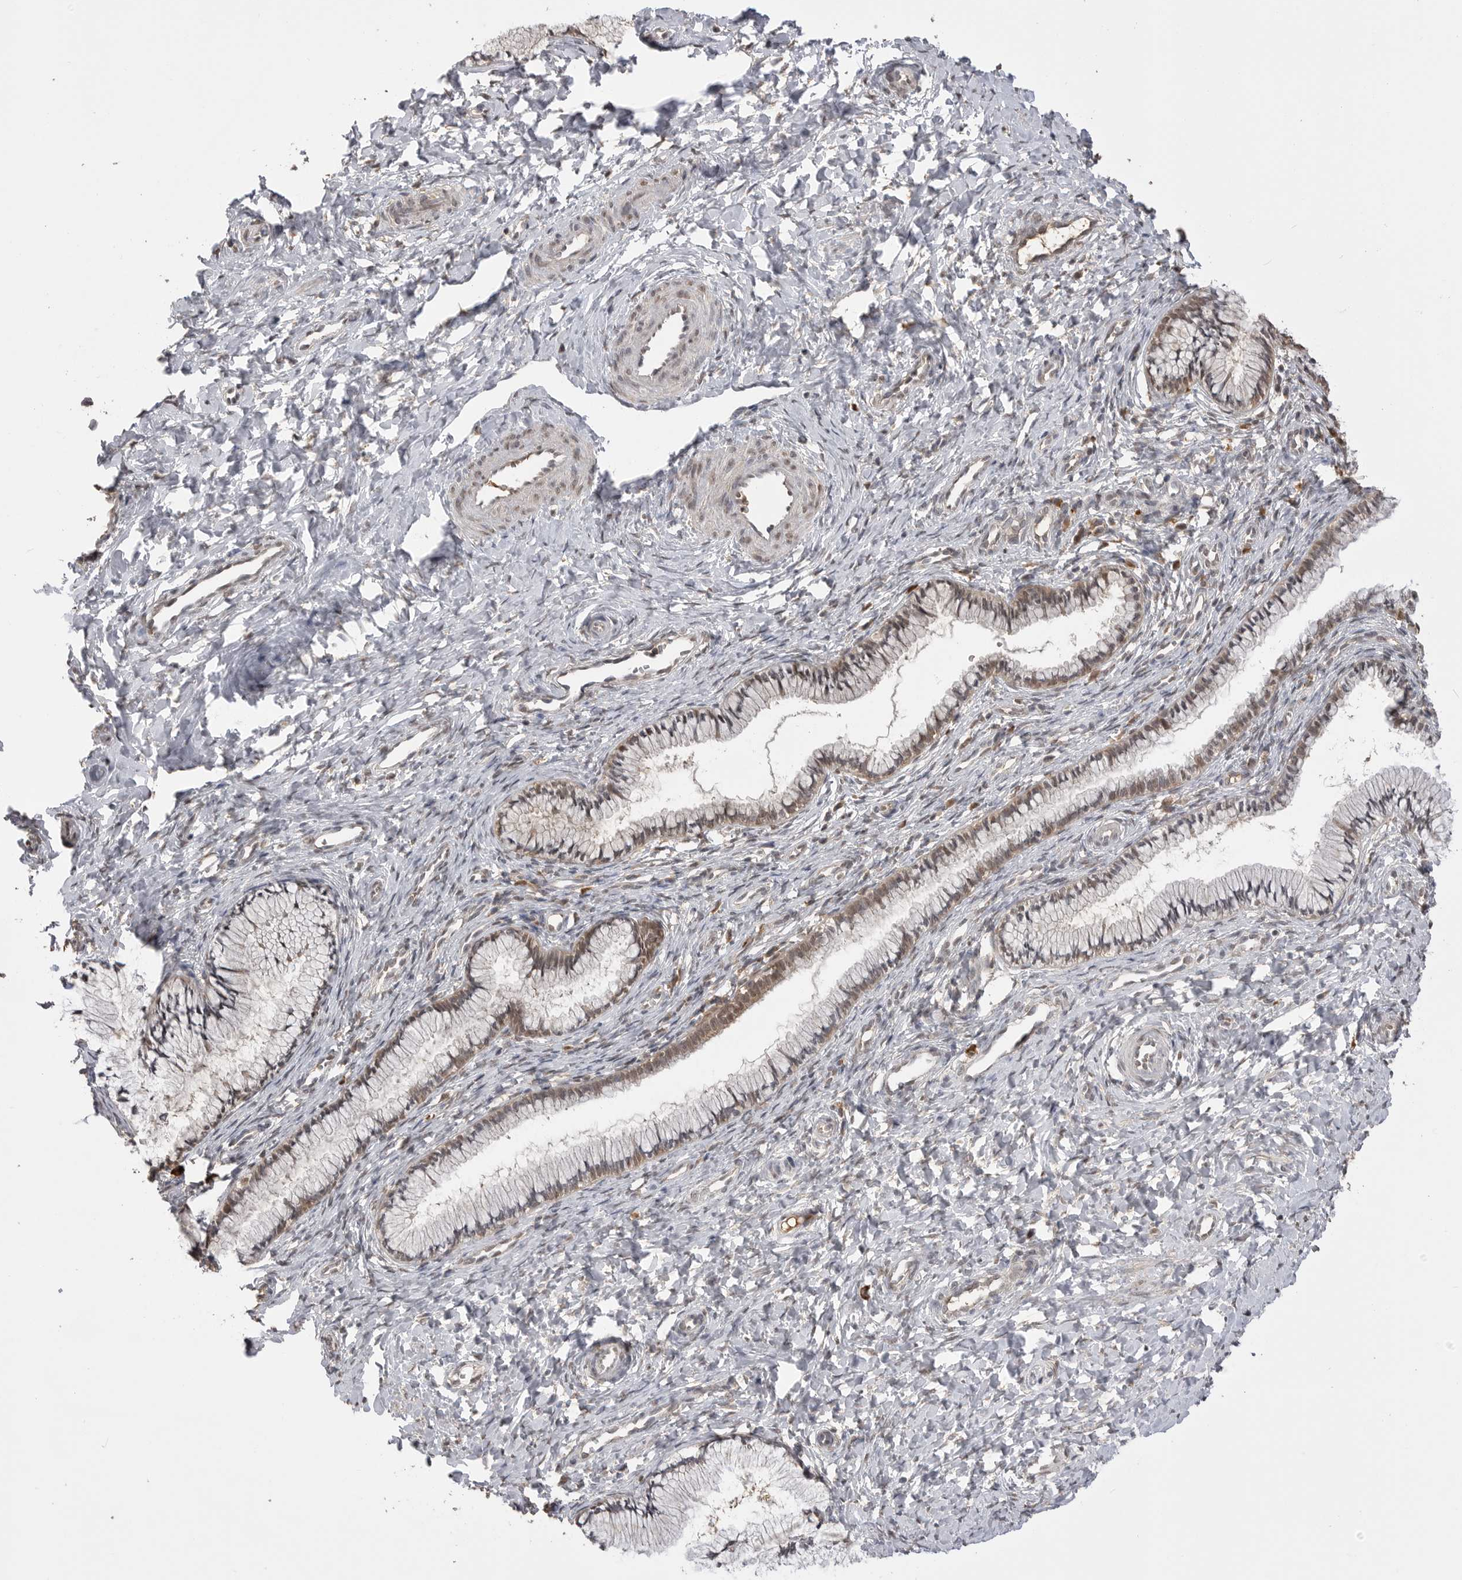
{"staining": {"intensity": "weak", "quantity": "25%-75%", "location": "cytoplasmic/membranous,nuclear"}, "tissue": "cervix", "cell_type": "Glandular cells", "image_type": "normal", "snomed": [{"axis": "morphology", "description": "Normal tissue, NOS"}, {"axis": "topography", "description": "Cervix"}], "caption": "Protein expression analysis of unremarkable human cervix reveals weak cytoplasmic/membranous,nuclear staining in approximately 25%-75% of glandular cells. The staining was performed using DAB, with brown indicating positive protein expression. Nuclei are stained blue with hematoxylin.", "gene": "ASPSCR1", "patient": {"sex": "female", "age": 27}}